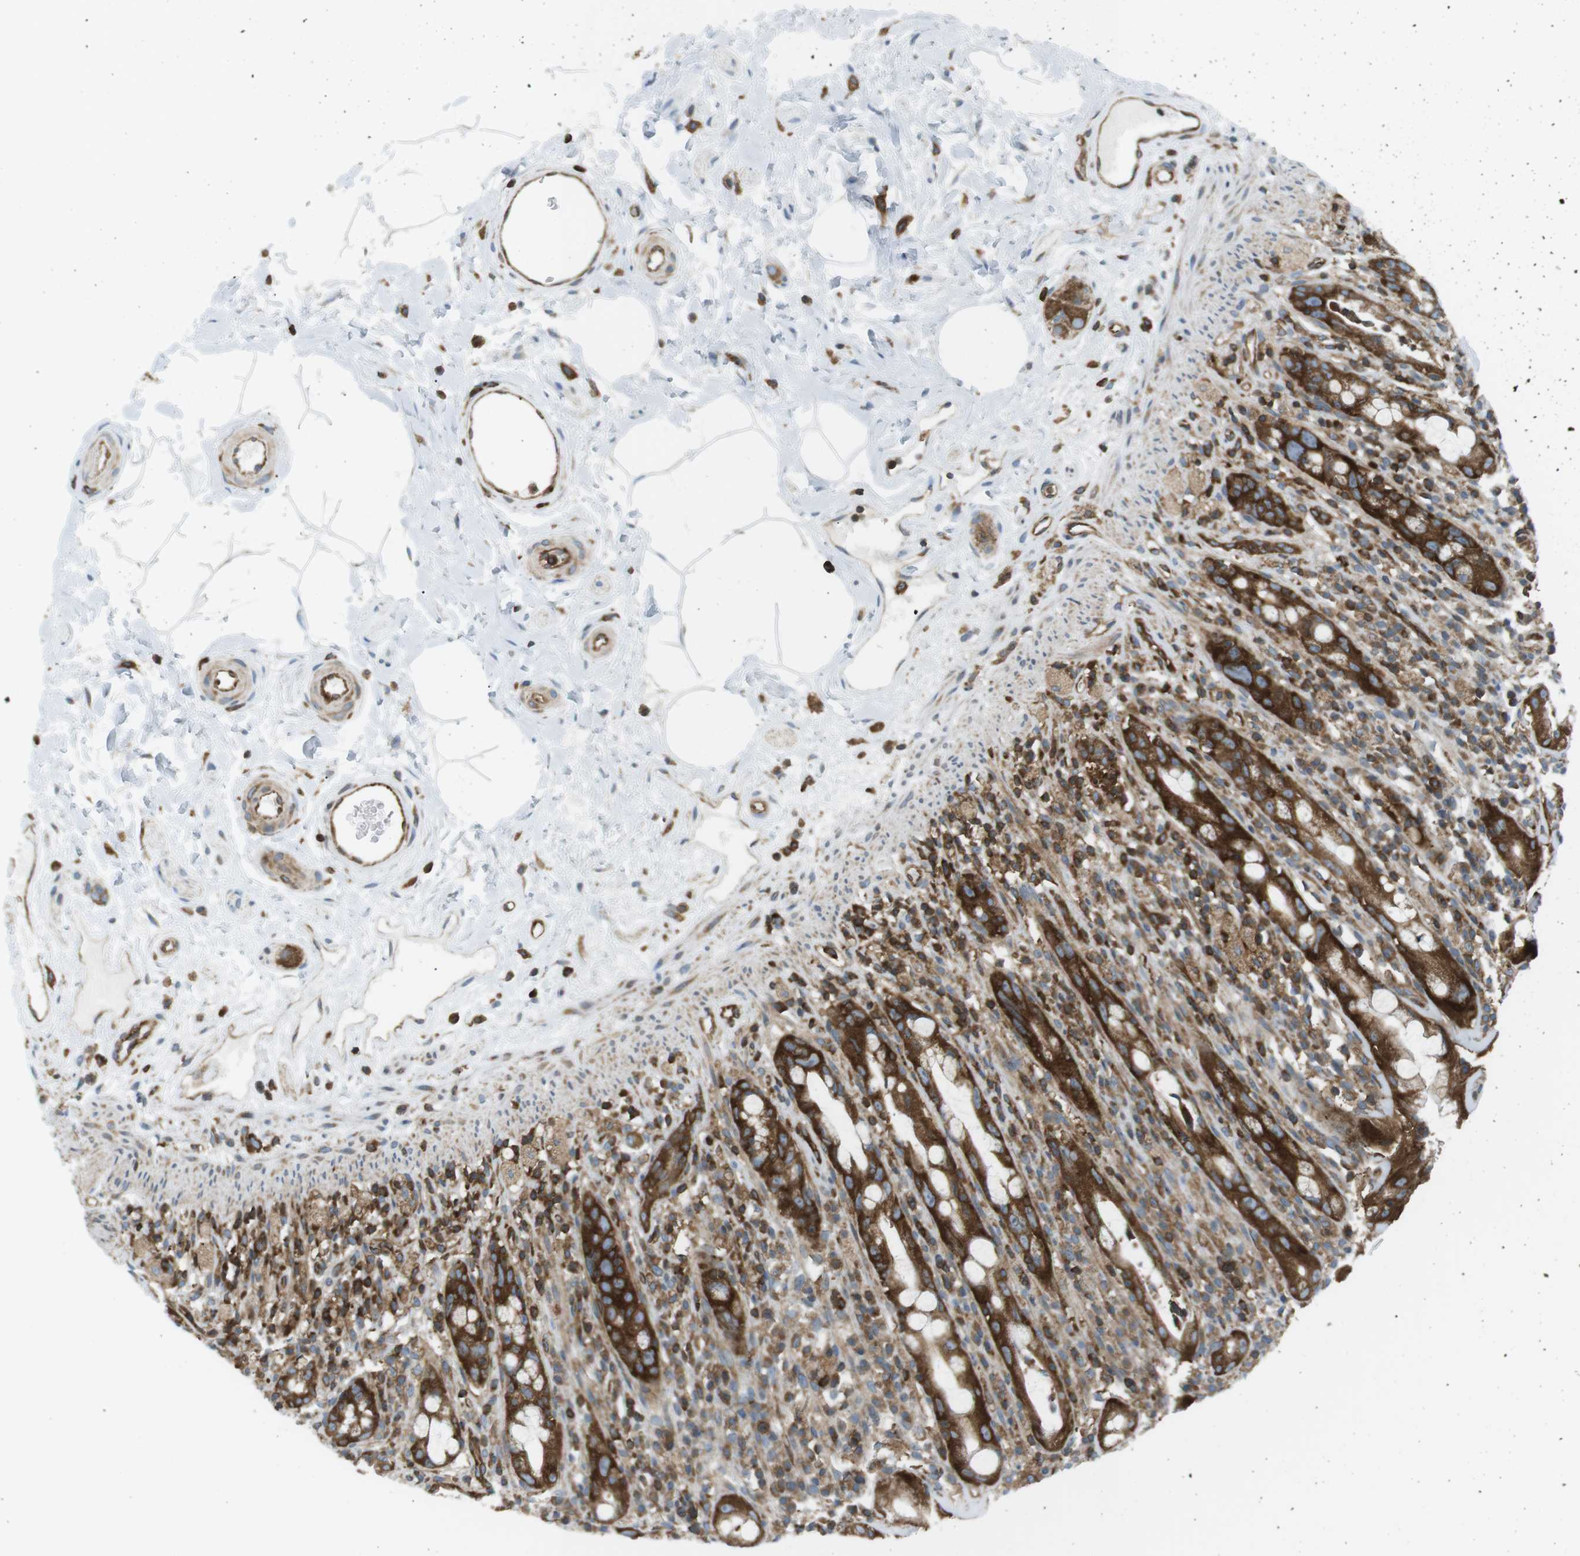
{"staining": {"intensity": "strong", "quantity": ">75%", "location": "cytoplasmic/membranous"}, "tissue": "rectum", "cell_type": "Glandular cells", "image_type": "normal", "snomed": [{"axis": "morphology", "description": "Normal tissue, NOS"}, {"axis": "topography", "description": "Rectum"}], "caption": "Glandular cells reveal high levels of strong cytoplasmic/membranous positivity in about >75% of cells in unremarkable rectum.", "gene": "FLII", "patient": {"sex": "male", "age": 44}}